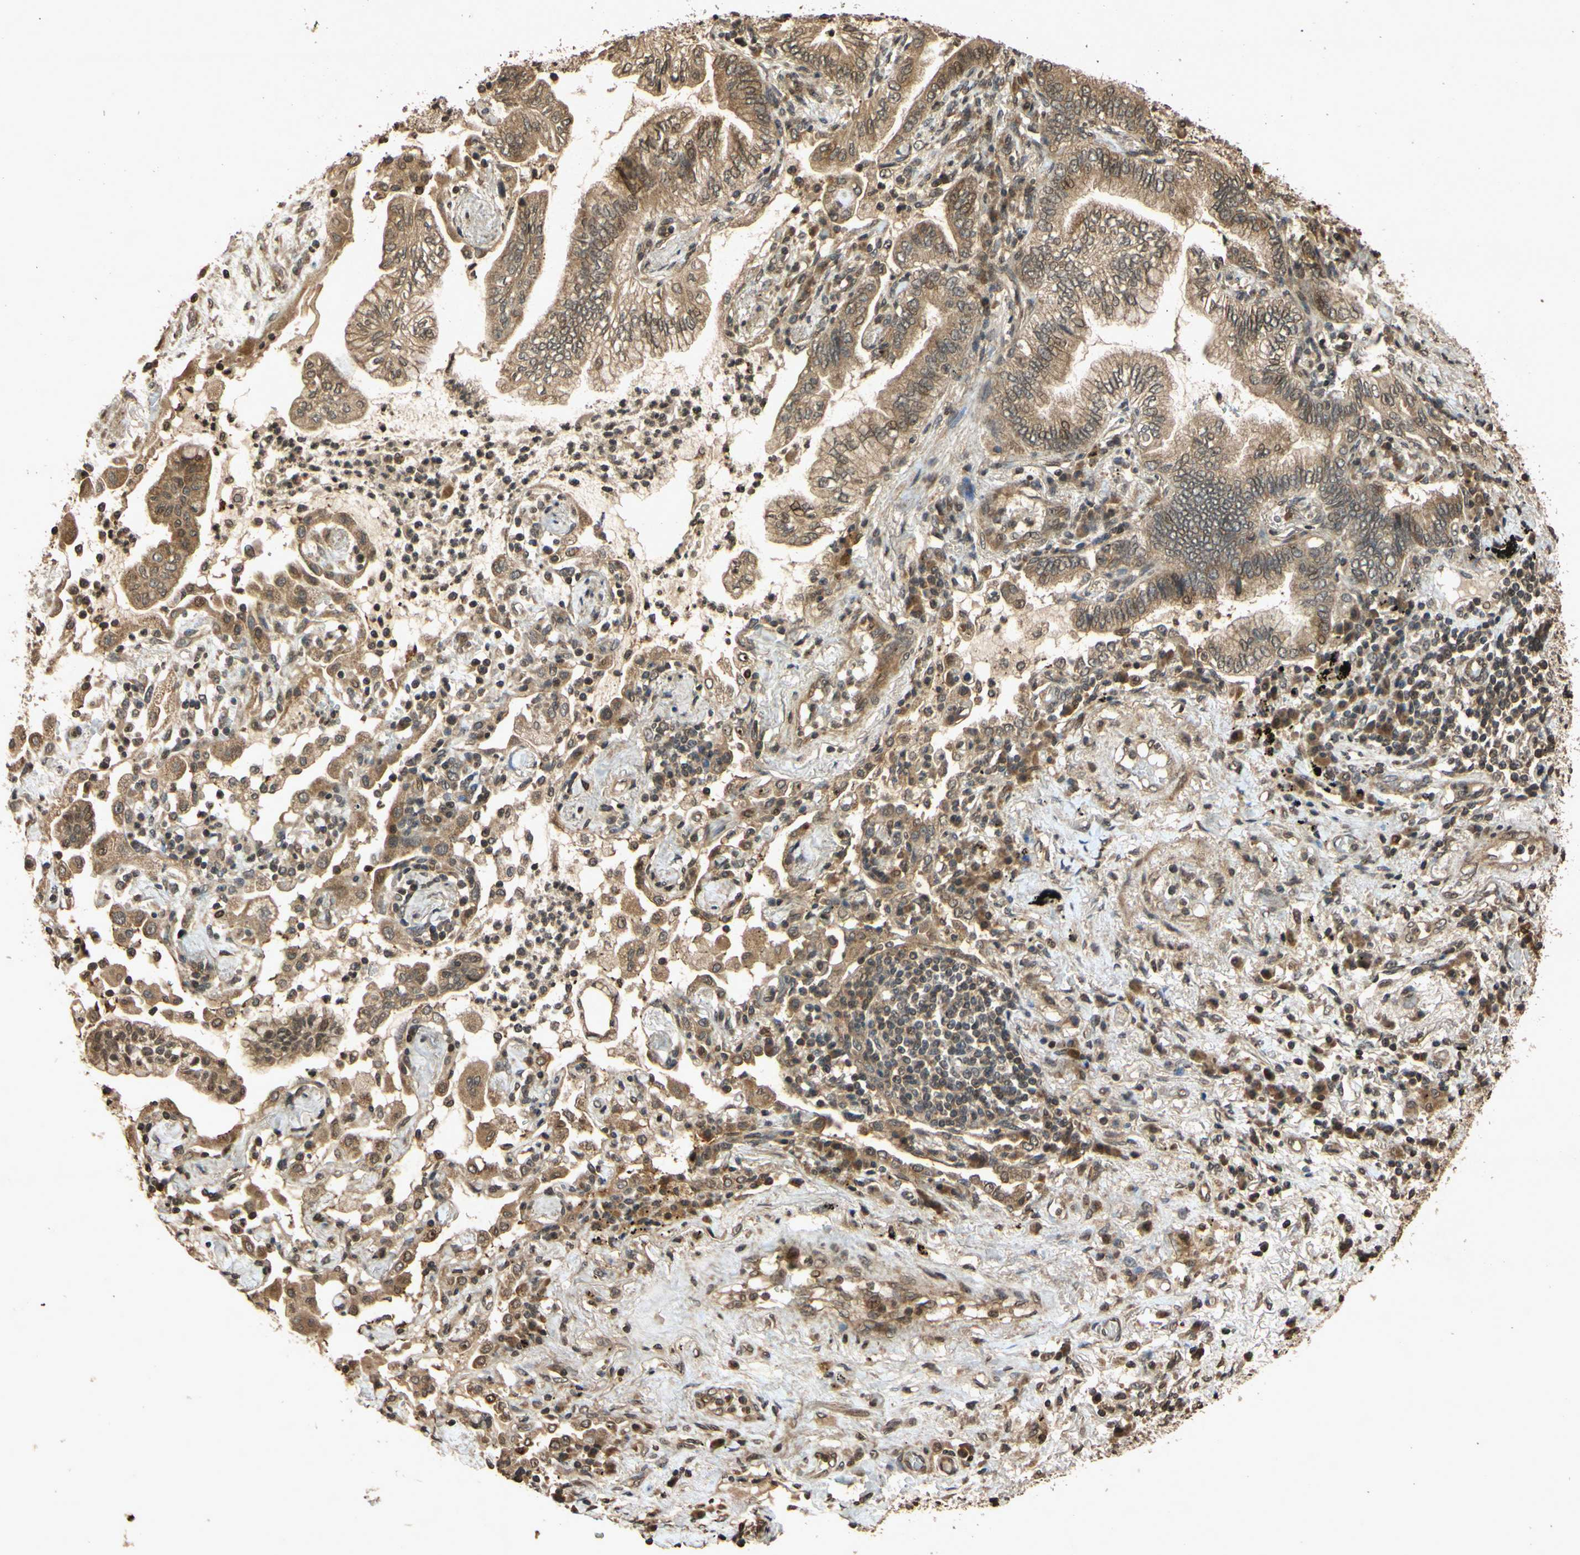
{"staining": {"intensity": "moderate", "quantity": ">75%", "location": "cytoplasmic/membranous"}, "tissue": "lung cancer", "cell_type": "Tumor cells", "image_type": "cancer", "snomed": [{"axis": "morphology", "description": "Normal tissue, NOS"}, {"axis": "morphology", "description": "Adenocarcinoma, NOS"}, {"axis": "topography", "description": "Bronchus"}, {"axis": "topography", "description": "Lung"}], "caption": "Lung adenocarcinoma stained with DAB IHC exhibits medium levels of moderate cytoplasmic/membranous expression in about >75% of tumor cells. (DAB IHC, brown staining for protein, blue staining for nuclei).", "gene": "ATP6V1H", "patient": {"sex": "female", "age": 70}}